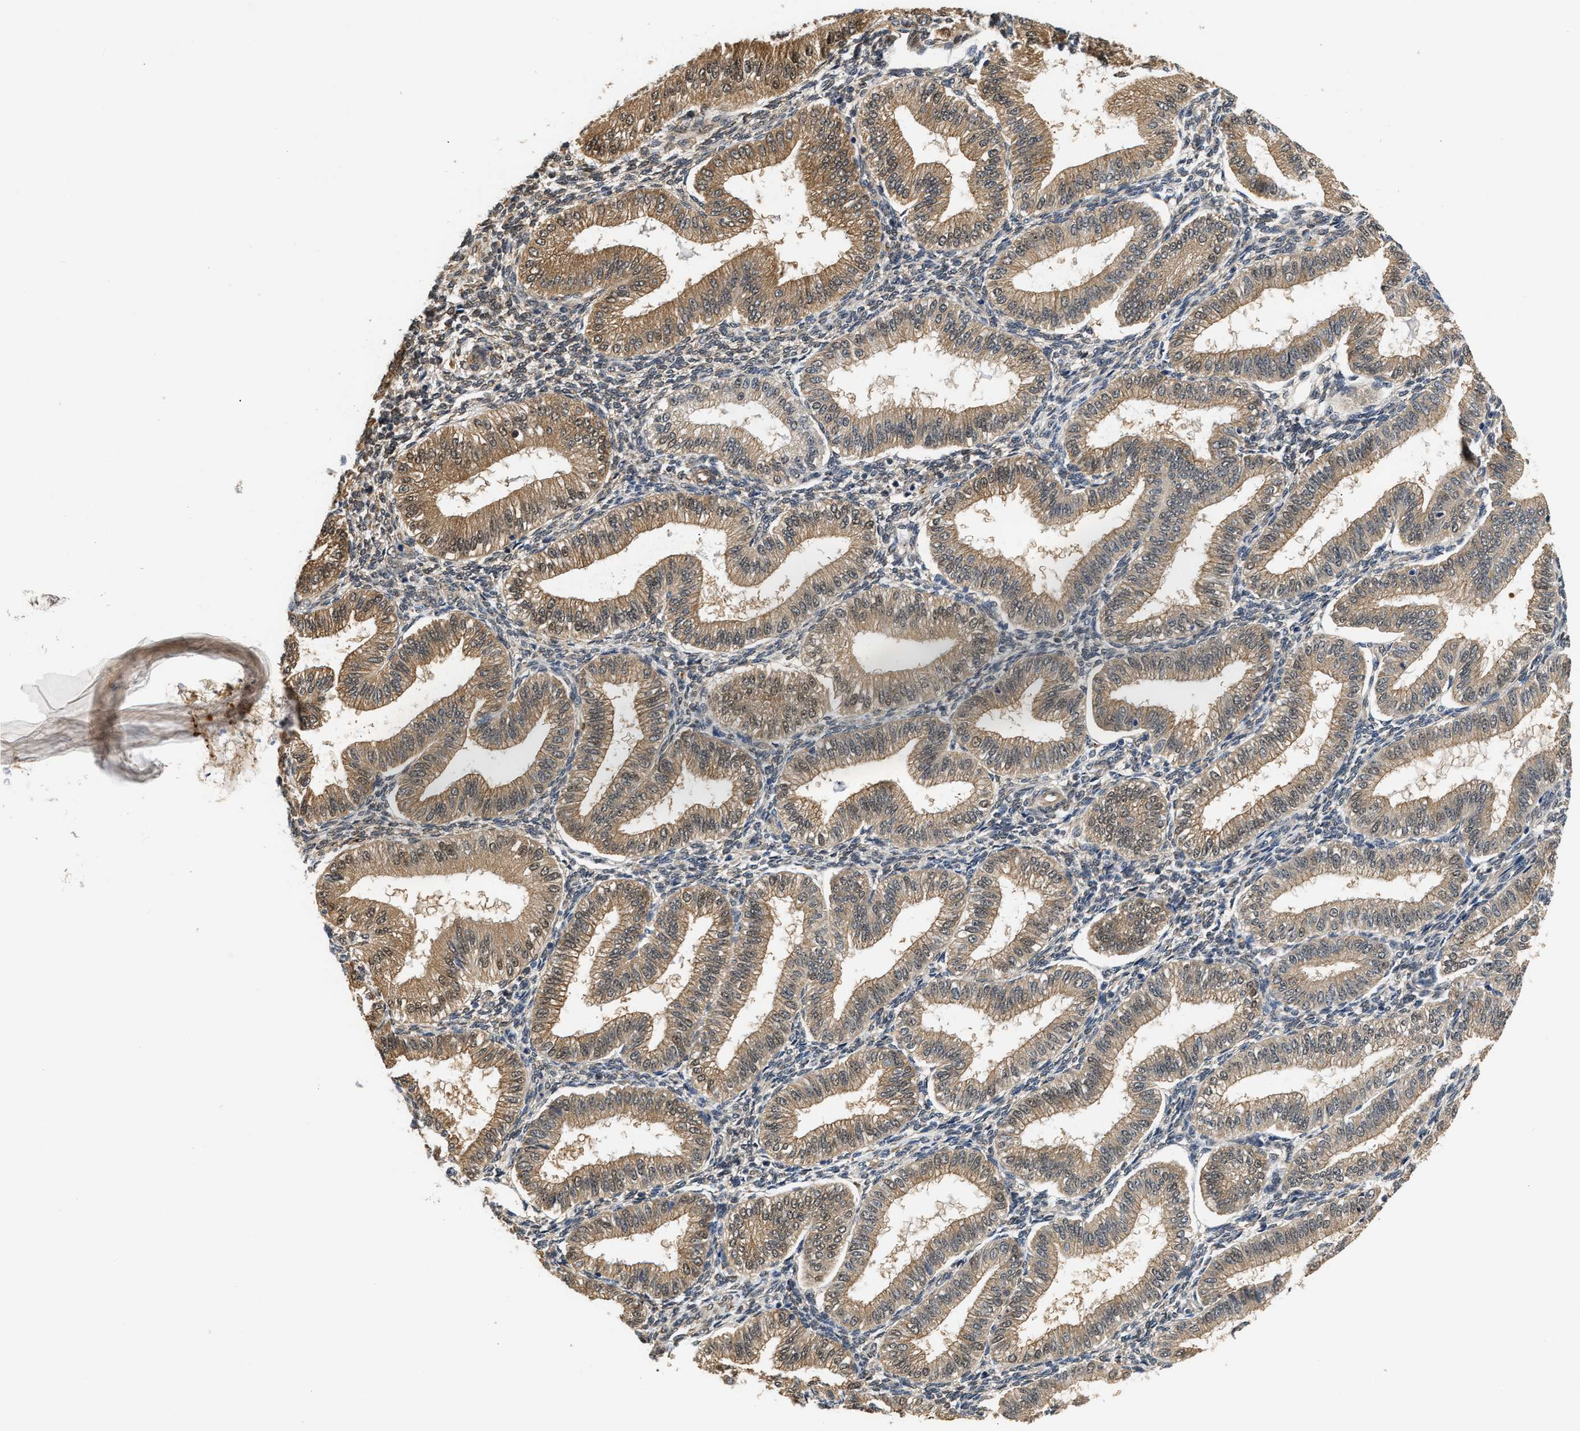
{"staining": {"intensity": "weak", "quantity": ">75%", "location": "cytoplasmic/membranous"}, "tissue": "endometrium", "cell_type": "Cells in endometrial stroma", "image_type": "normal", "snomed": [{"axis": "morphology", "description": "Normal tissue, NOS"}, {"axis": "topography", "description": "Endometrium"}], "caption": "A brown stain labels weak cytoplasmic/membranous staining of a protein in cells in endometrial stroma of unremarkable endometrium.", "gene": "LARP6", "patient": {"sex": "female", "age": 39}}